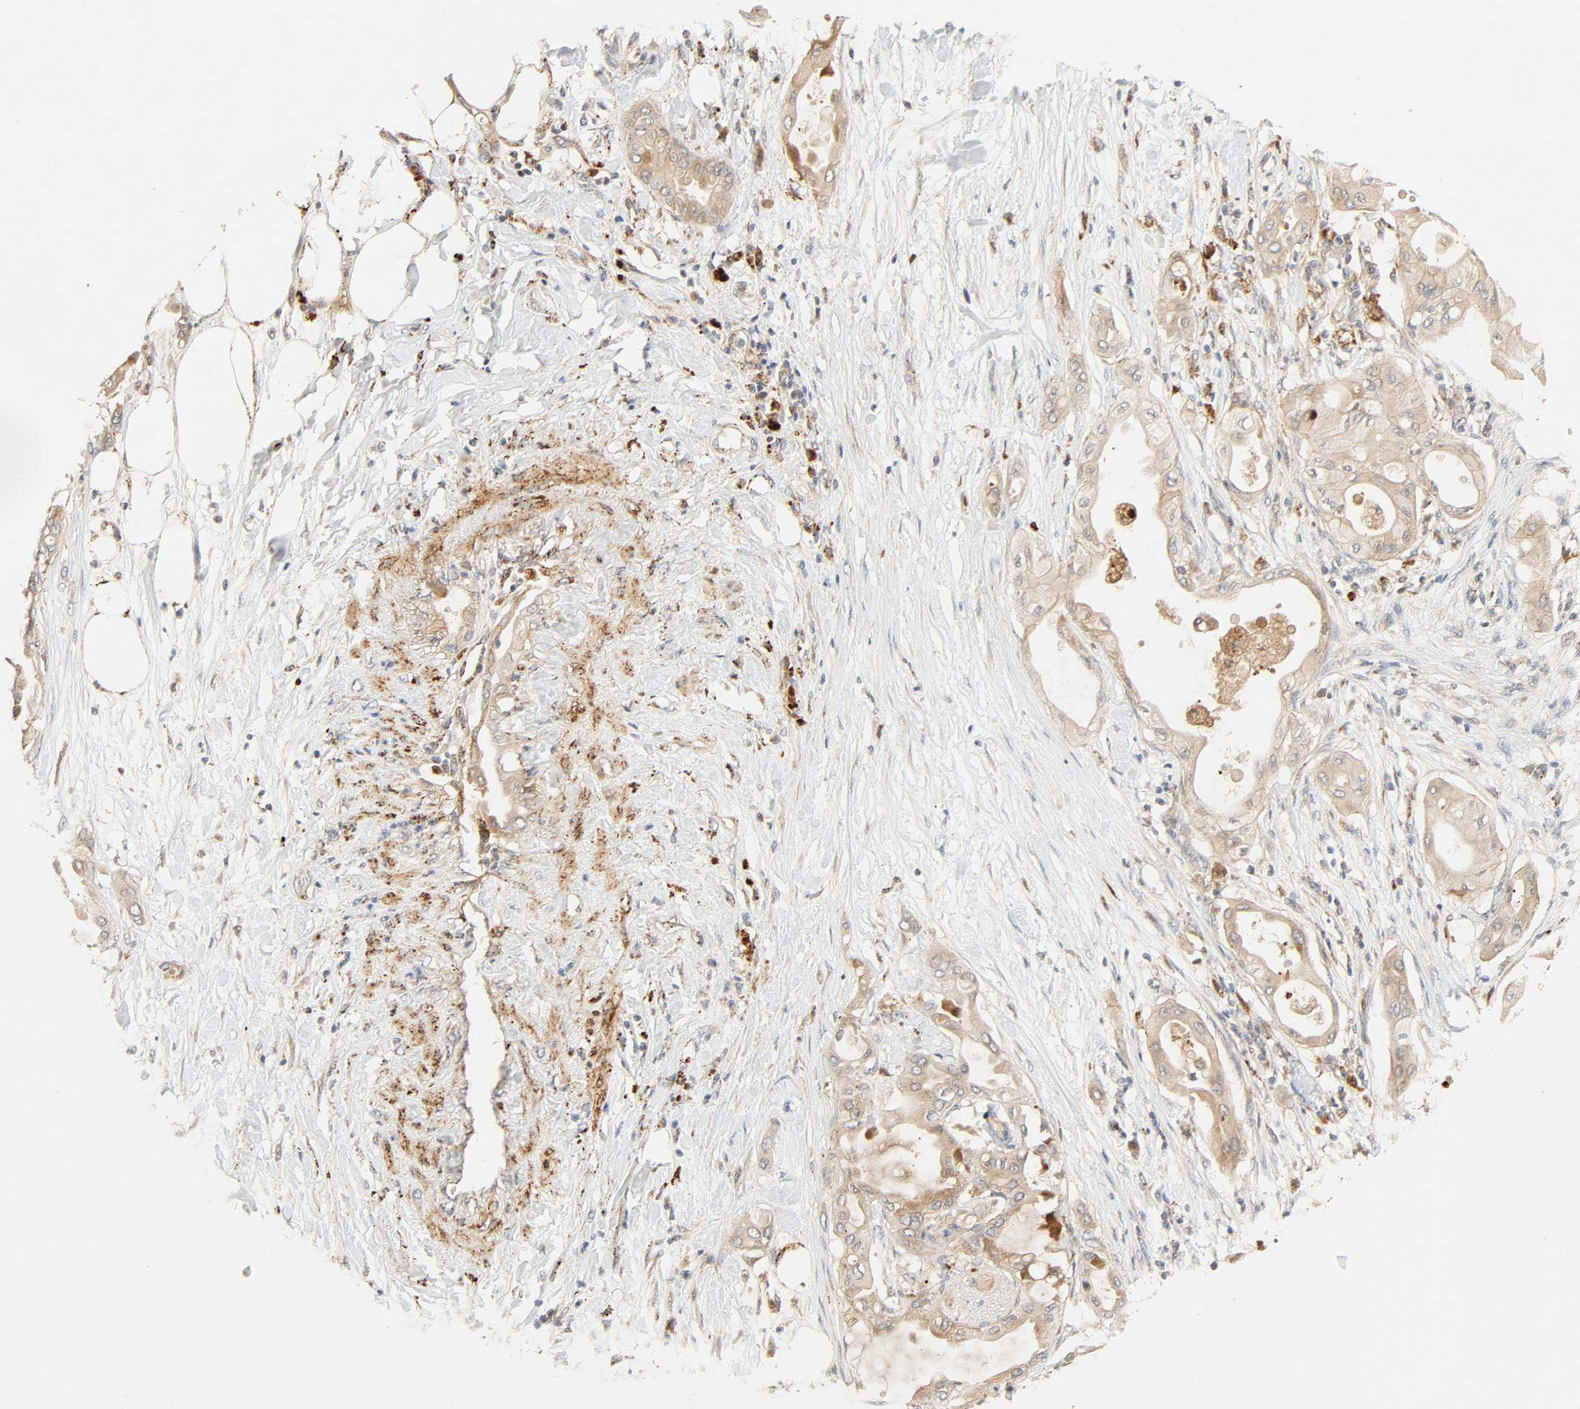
{"staining": {"intensity": "moderate", "quantity": ">75%", "location": "cytoplasmic/membranous"}, "tissue": "pancreatic cancer", "cell_type": "Tumor cells", "image_type": "cancer", "snomed": [{"axis": "morphology", "description": "Adenocarcinoma, NOS"}, {"axis": "morphology", "description": "Adenocarcinoma, metastatic, NOS"}, {"axis": "topography", "description": "Lymph node"}, {"axis": "topography", "description": "Pancreas"}, {"axis": "topography", "description": "Duodenum"}], "caption": "Pancreatic cancer stained with a brown dye displays moderate cytoplasmic/membranous positive positivity in approximately >75% of tumor cells.", "gene": "MAPK6", "patient": {"sex": "female", "age": 64}}